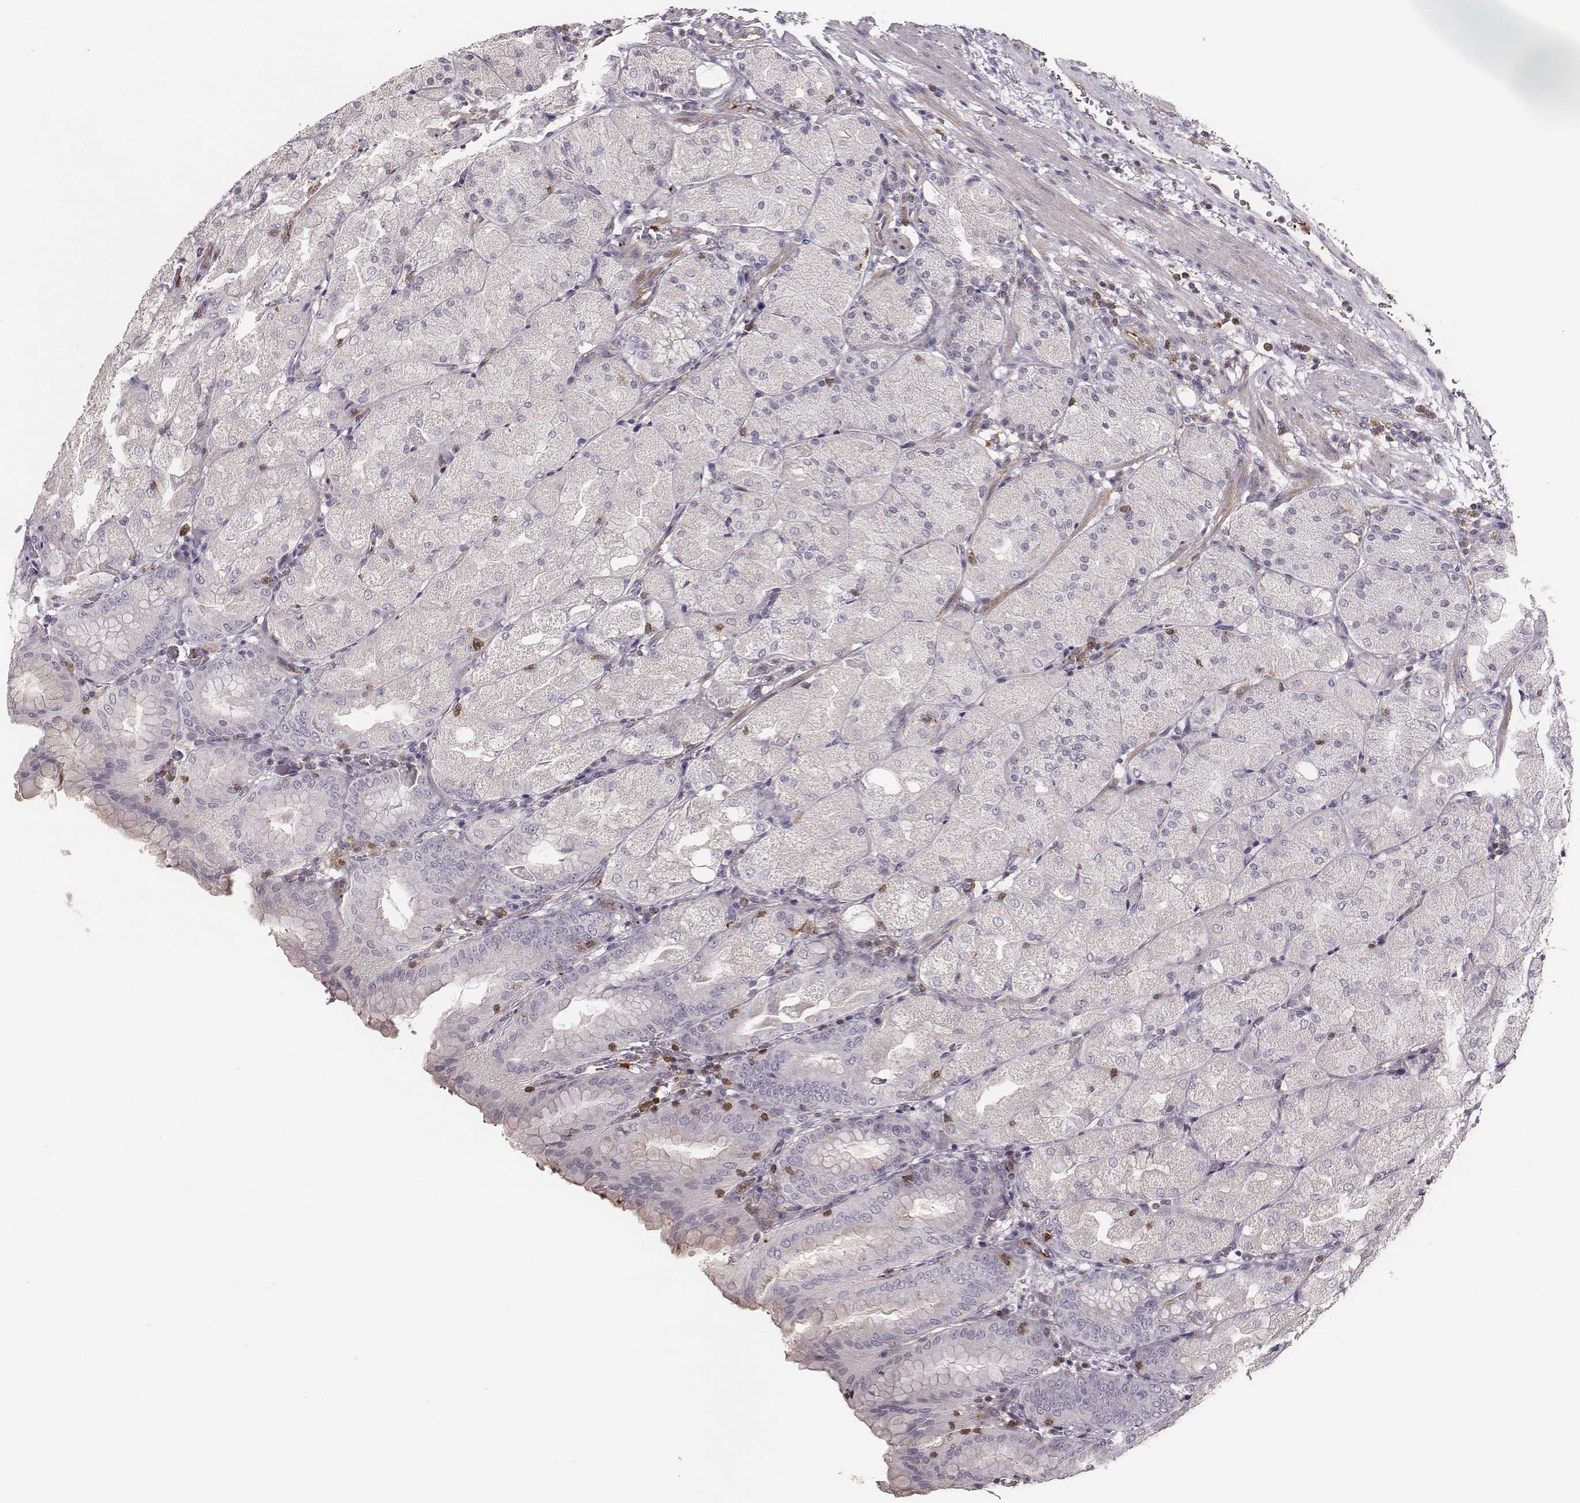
{"staining": {"intensity": "negative", "quantity": "none", "location": "none"}, "tissue": "stomach", "cell_type": "Glandular cells", "image_type": "normal", "snomed": [{"axis": "morphology", "description": "Normal tissue, NOS"}, {"axis": "topography", "description": "Stomach, upper"}, {"axis": "topography", "description": "Stomach"}, {"axis": "topography", "description": "Stomach, lower"}], "caption": "Immunohistochemical staining of unremarkable stomach reveals no significant positivity in glandular cells. The staining was performed using DAB (3,3'-diaminobenzidine) to visualize the protein expression in brown, while the nuclei were stained in blue with hematoxylin (Magnification: 20x).", "gene": "ZYX", "patient": {"sex": "male", "age": 62}}